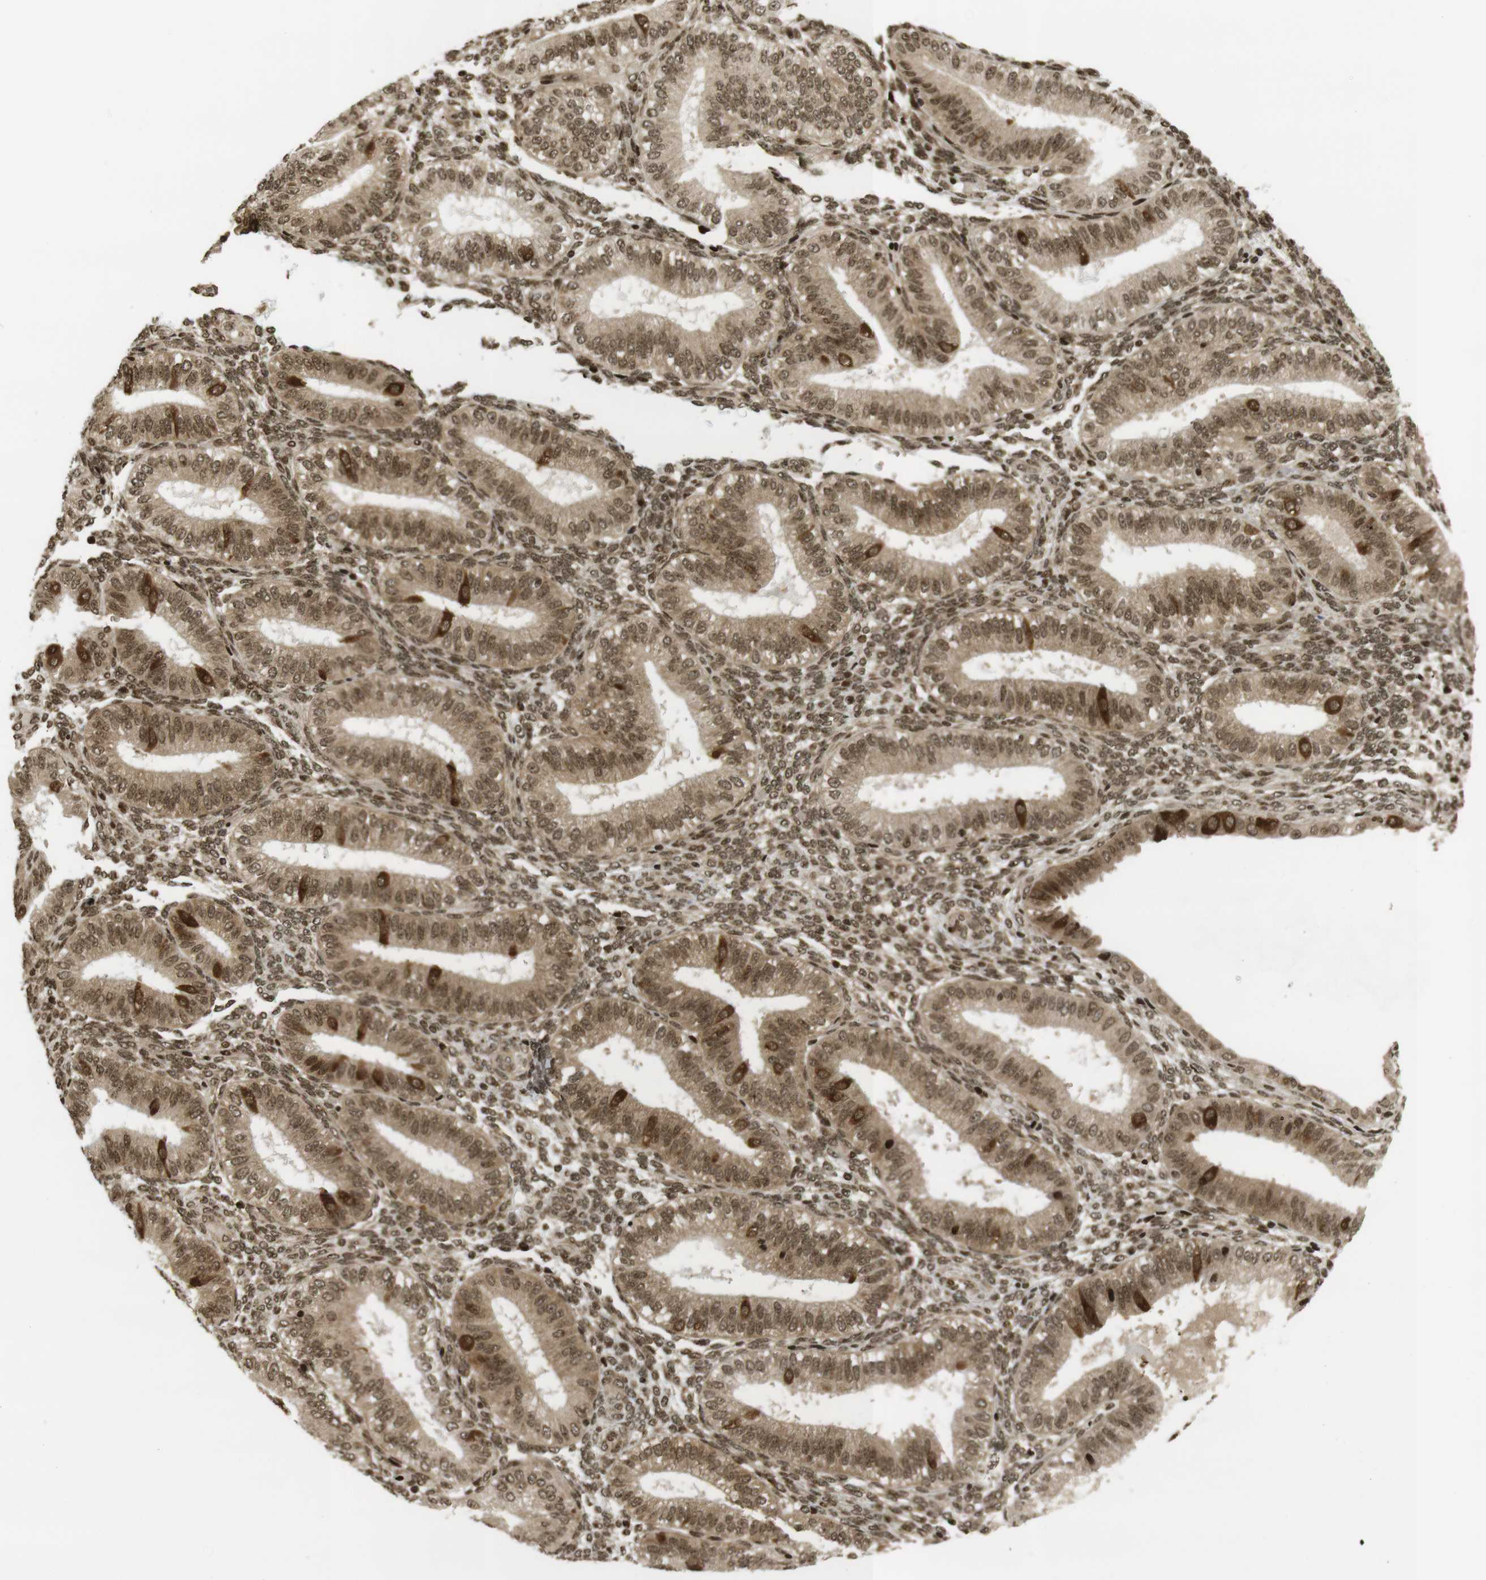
{"staining": {"intensity": "moderate", "quantity": ">75%", "location": "nuclear"}, "tissue": "endometrium", "cell_type": "Cells in endometrial stroma", "image_type": "normal", "snomed": [{"axis": "morphology", "description": "Normal tissue, NOS"}, {"axis": "topography", "description": "Endometrium"}], "caption": "High-magnification brightfield microscopy of normal endometrium stained with DAB (3,3'-diaminobenzidine) (brown) and counterstained with hematoxylin (blue). cells in endometrial stroma exhibit moderate nuclear positivity is seen in approximately>75% of cells. (brown staining indicates protein expression, while blue staining denotes nuclei).", "gene": "RUVBL2", "patient": {"sex": "female", "age": 39}}